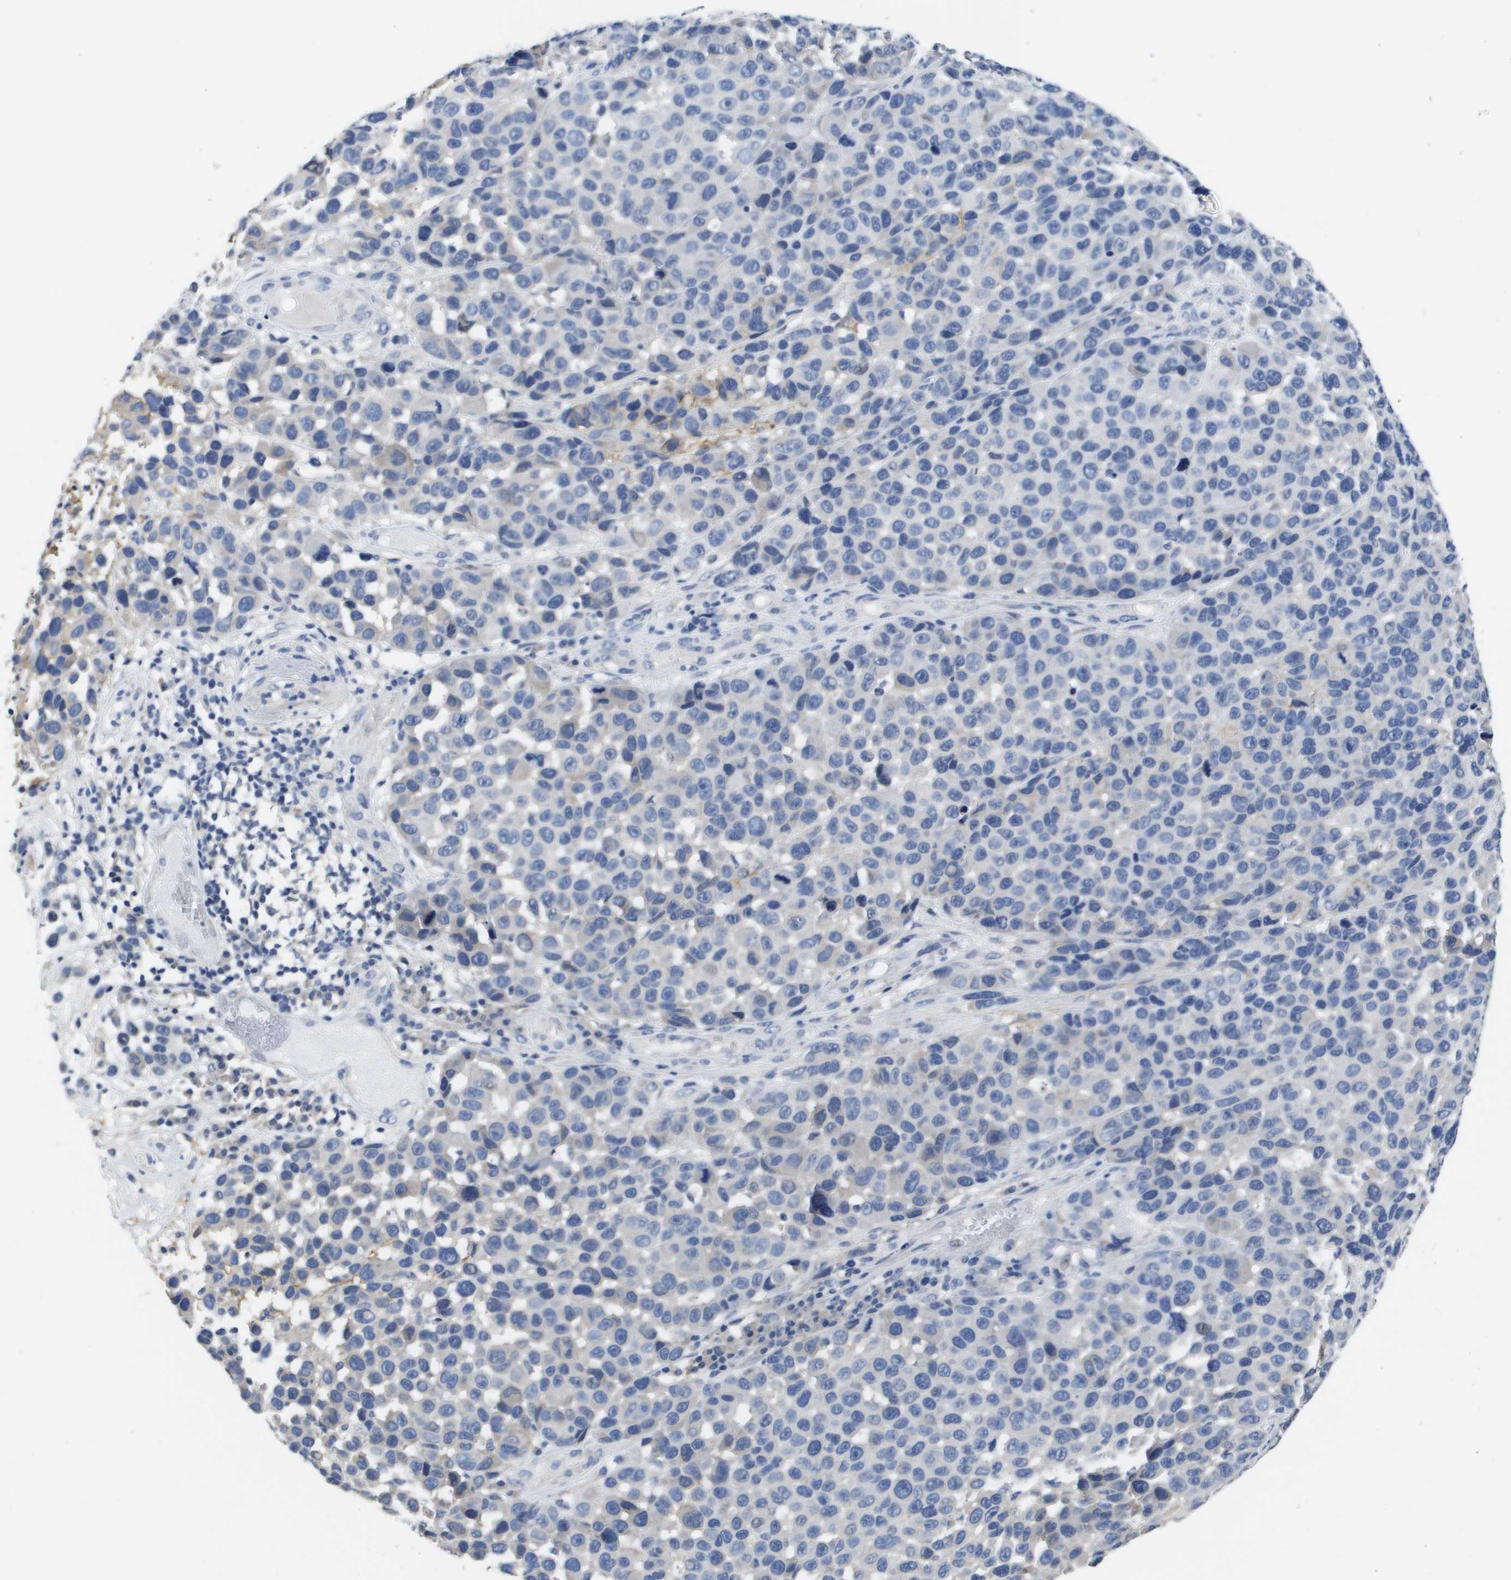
{"staining": {"intensity": "negative", "quantity": "none", "location": "none"}, "tissue": "melanoma", "cell_type": "Tumor cells", "image_type": "cancer", "snomed": [{"axis": "morphology", "description": "Malignant melanoma, NOS"}, {"axis": "topography", "description": "Skin"}], "caption": "This image is of melanoma stained with immunohistochemistry to label a protein in brown with the nuclei are counter-stained blue. There is no positivity in tumor cells.", "gene": "CA9", "patient": {"sex": "male", "age": 53}}